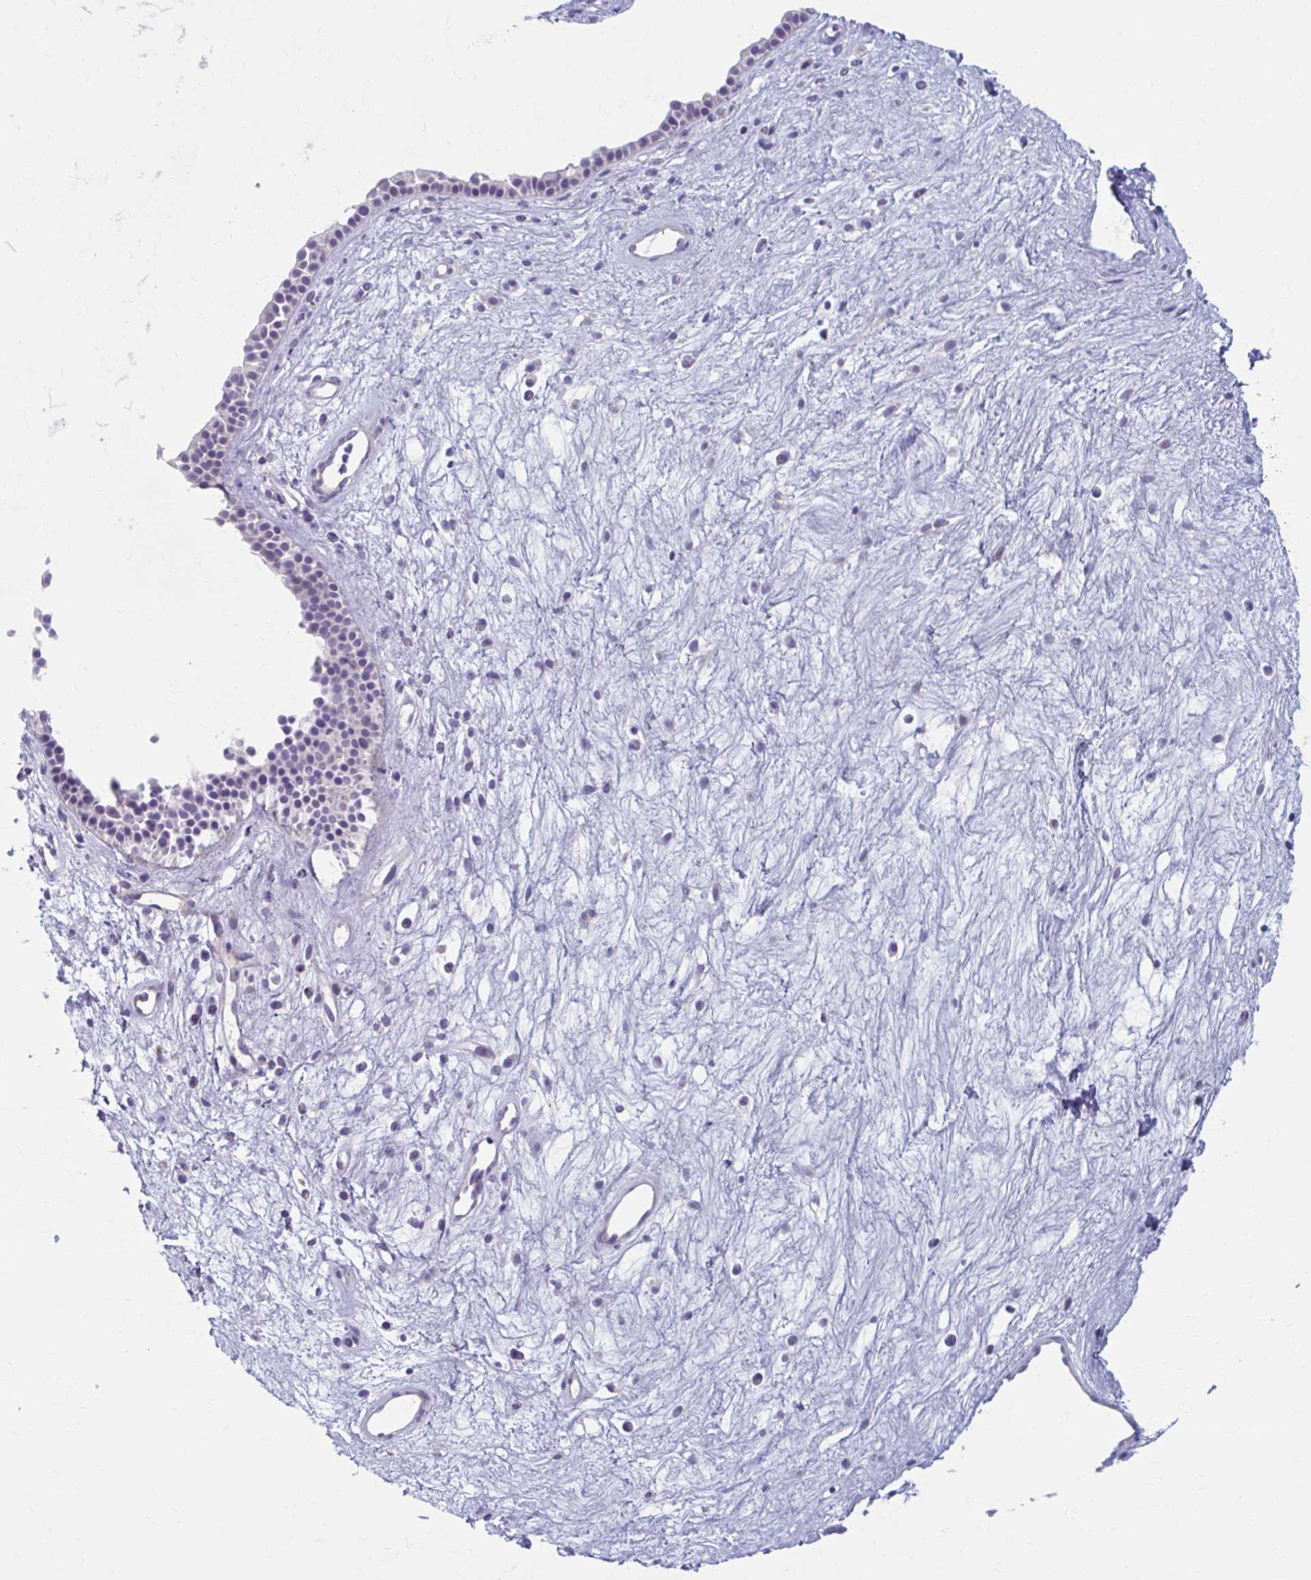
{"staining": {"intensity": "negative", "quantity": "none", "location": "none"}, "tissue": "nasopharynx", "cell_type": "Respiratory epithelial cells", "image_type": "normal", "snomed": [{"axis": "morphology", "description": "Normal tissue, NOS"}, {"axis": "topography", "description": "Nasopharynx"}], "caption": "DAB (3,3'-diaminobenzidine) immunohistochemical staining of benign nasopharynx exhibits no significant staining in respiratory epithelial cells. (Brightfield microscopy of DAB immunohistochemistry at high magnification).", "gene": "C12orf71", "patient": {"sex": "male", "age": 56}}